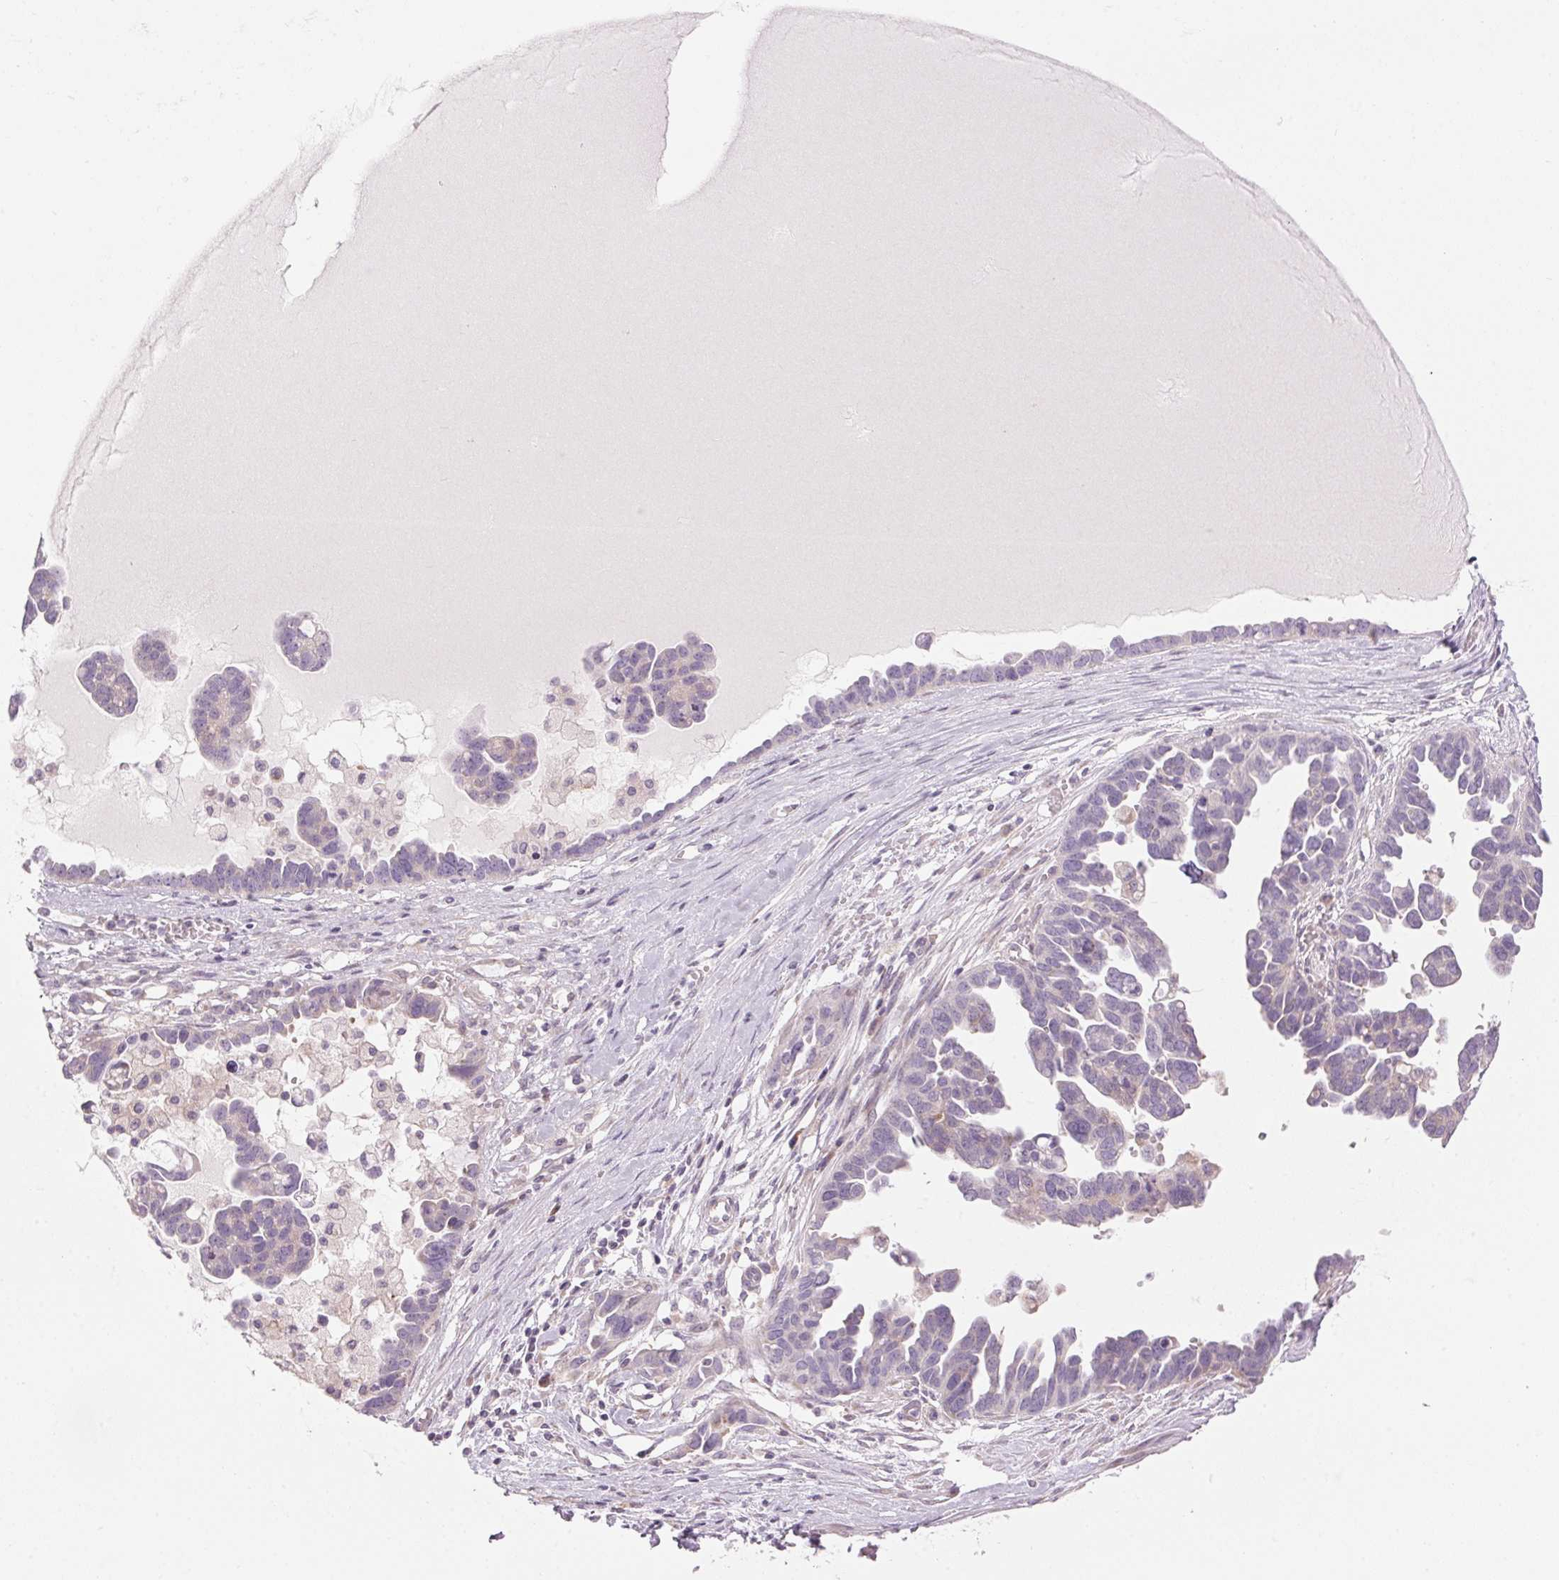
{"staining": {"intensity": "negative", "quantity": "none", "location": "none"}, "tissue": "ovarian cancer", "cell_type": "Tumor cells", "image_type": "cancer", "snomed": [{"axis": "morphology", "description": "Cystadenocarcinoma, serous, NOS"}, {"axis": "topography", "description": "Ovary"}], "caption": "Tumor cells show no significant protein expression in serous cystadenocarcinoma (ovarian). Nuclei are stained in blue.", "gene": "GNMT", "patient": {"sex": "female", "age": 54}}